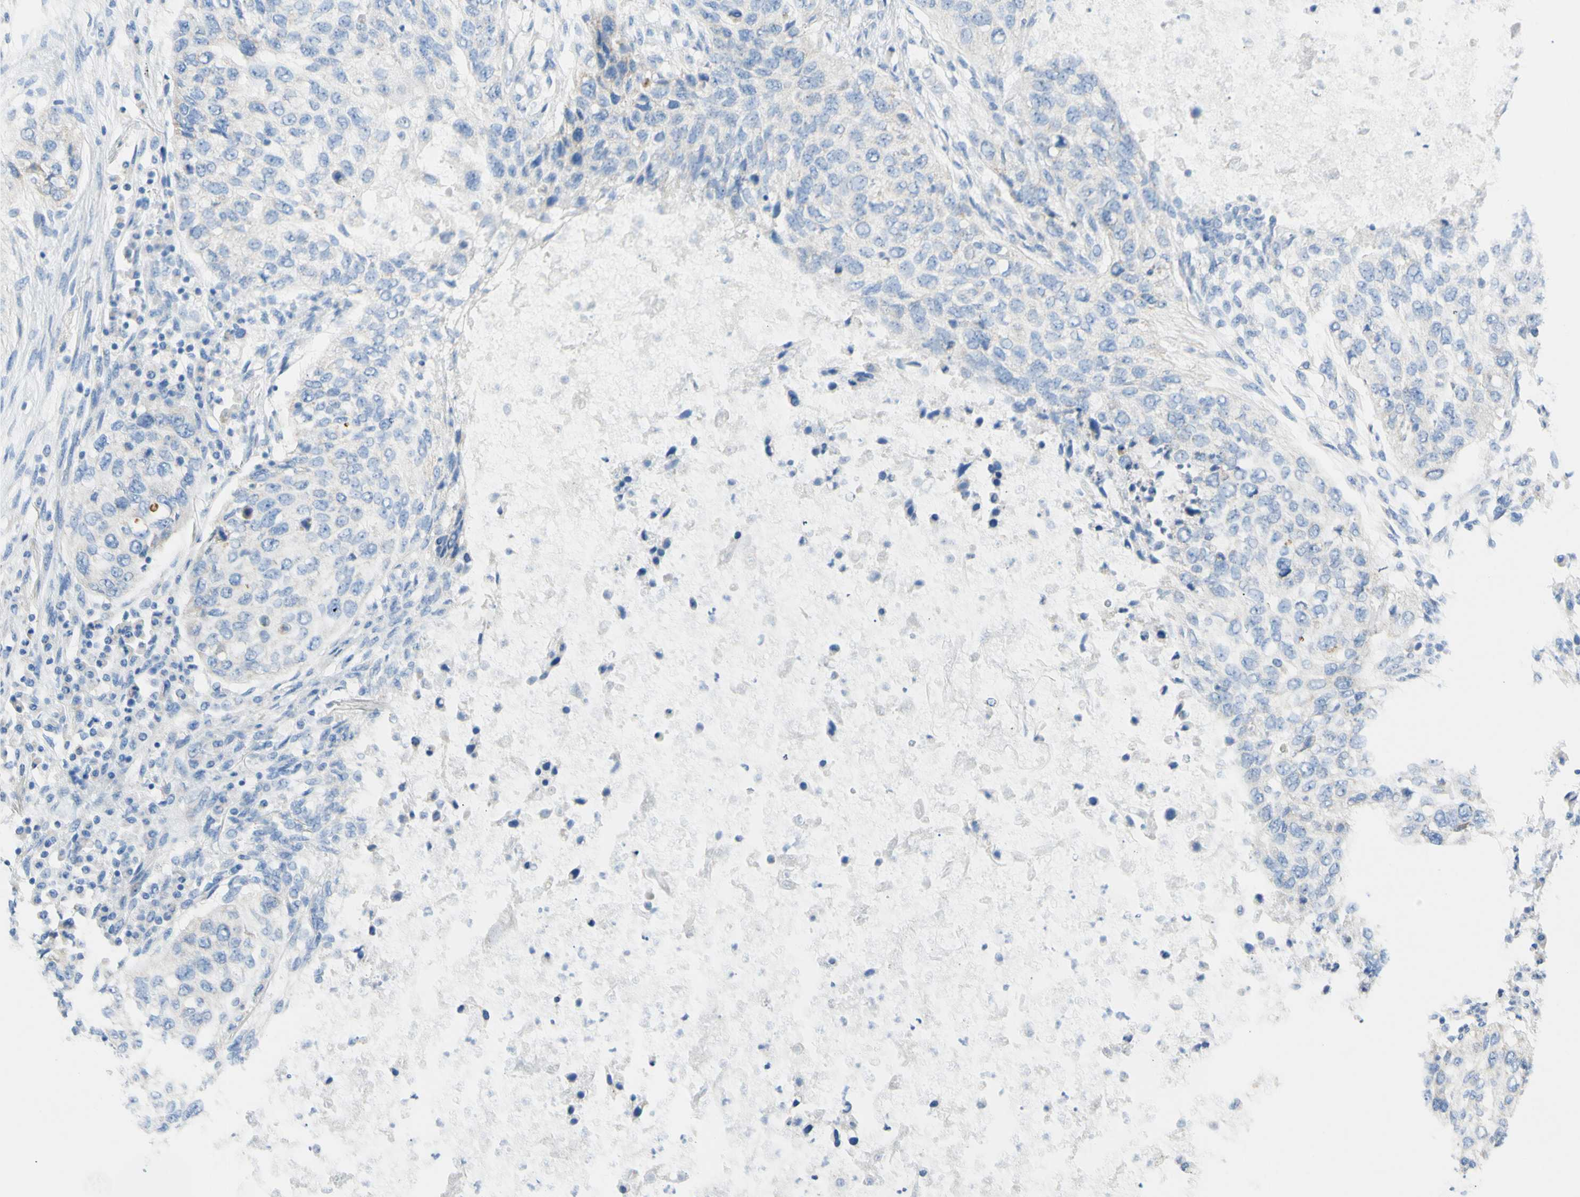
{"staining": {"intensity": "negative", "quantity": "none", "location": "none"}, "tissue": "lung cancer", "cell_type": "Tumor cells", "image_type": "cancer", "snomed": [{"axis": "morphology", "description": "Squamous cell carcinoma, NOS"}, {"axis": "topography", "description": "Lung"}], "caption": "Tumor cells are negative for brown protein staining in lung cancer (squamous cell carcinoma).", "gene": "RETREG2", "patient": {"sex": "female", "age": 63}}